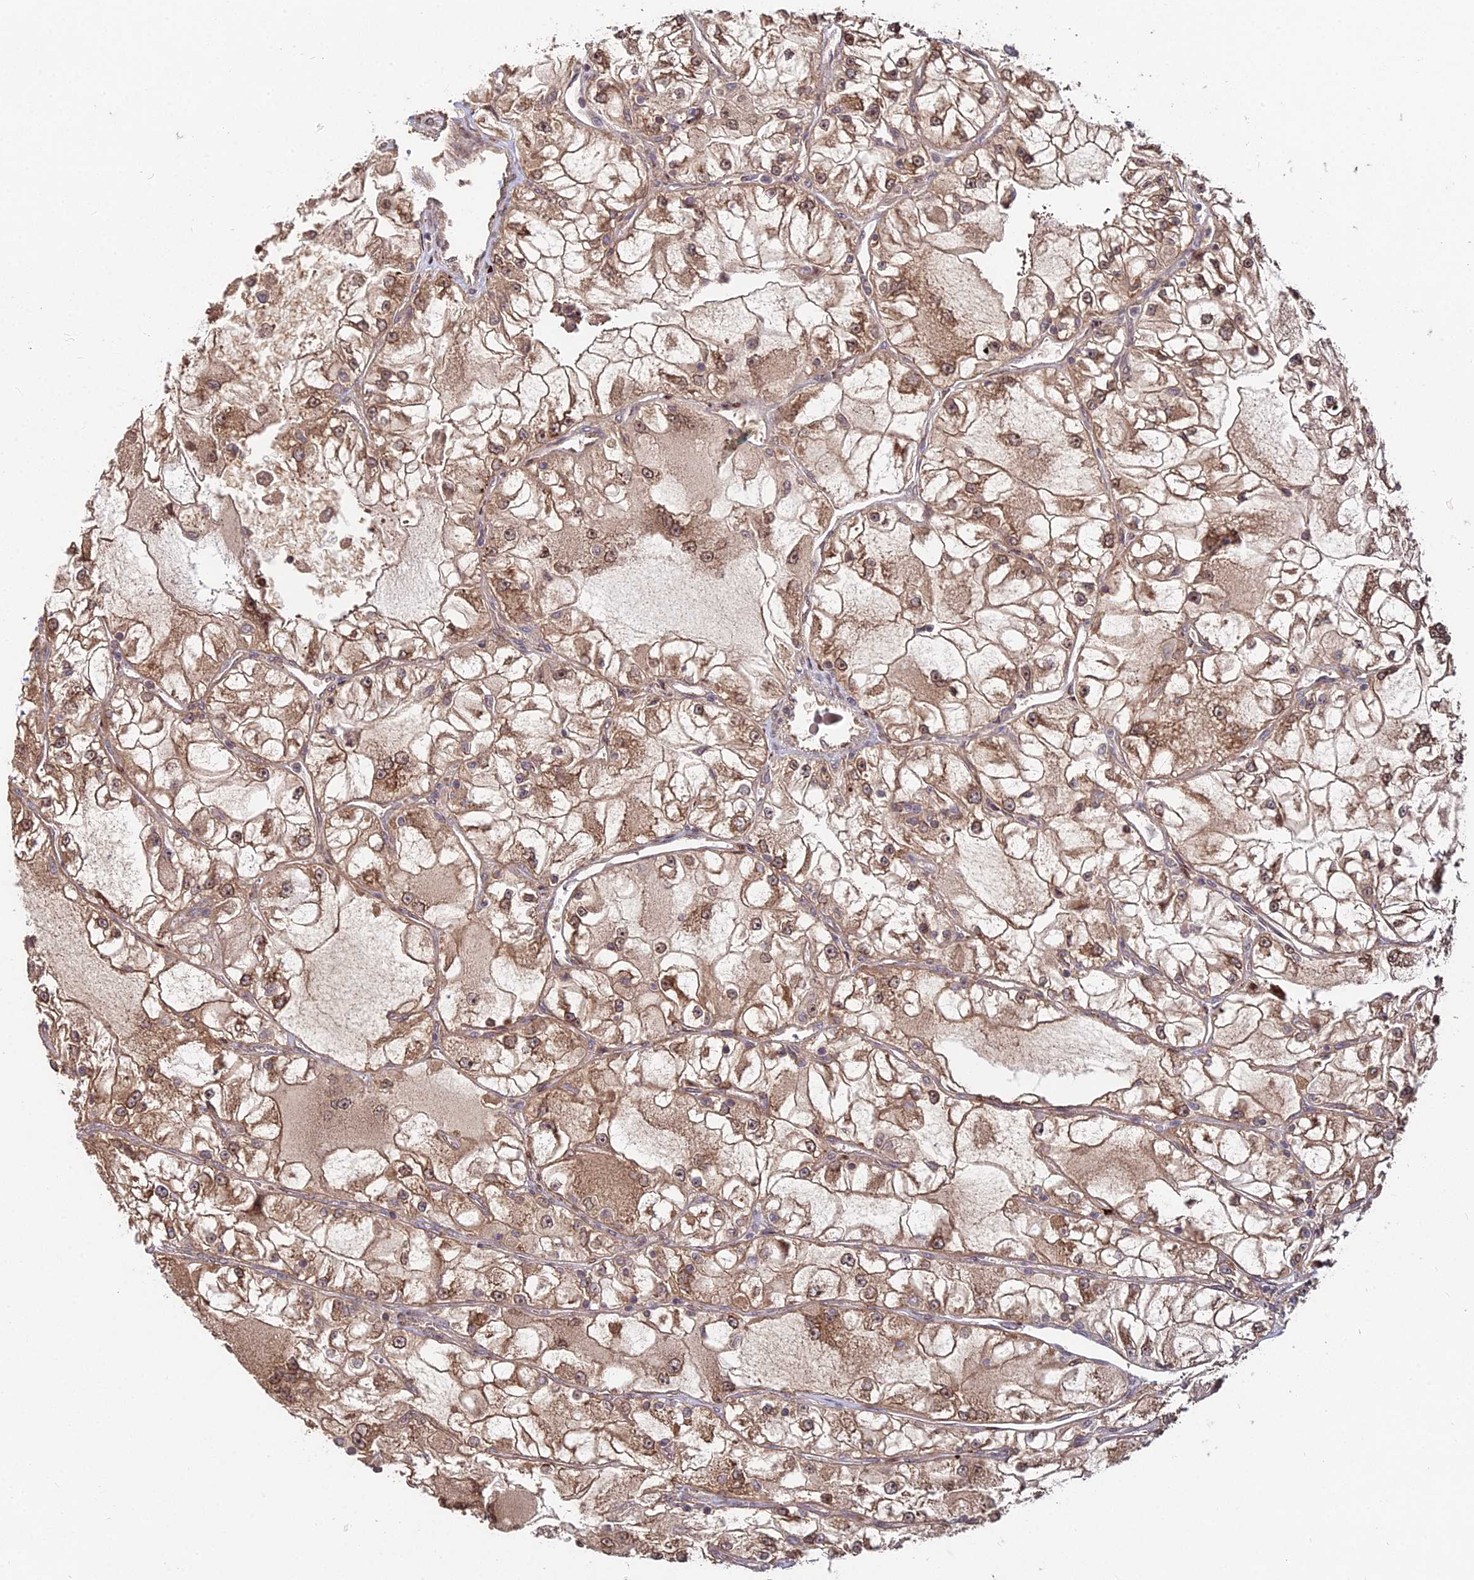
{"staining": {"intensity": "moderate", "quantity": ">75%", "location": "cytoplasmic/membranous,nuclear"}, "tissue": "renal cancer", "cell_type": "Tumor cells", "image_type": "cancer", "snomed": [{"axis": "morphology", "description": "Adenocarcinoma, NOS"}, {"axis": "topography", "description": "Kidney"}], "caption": "Tumor cells exhibit medium levels of moderate cytoplasmic/membranous and nuclear positivity in about >75% of cells in renal adenocarcinoma. Using DAB (brown) and hematoxylin (blue) stains, captured at high magnification using brightfield microscopy.", "gene": "RBMS2", "patient": {"sex": "female", "age": 72}}